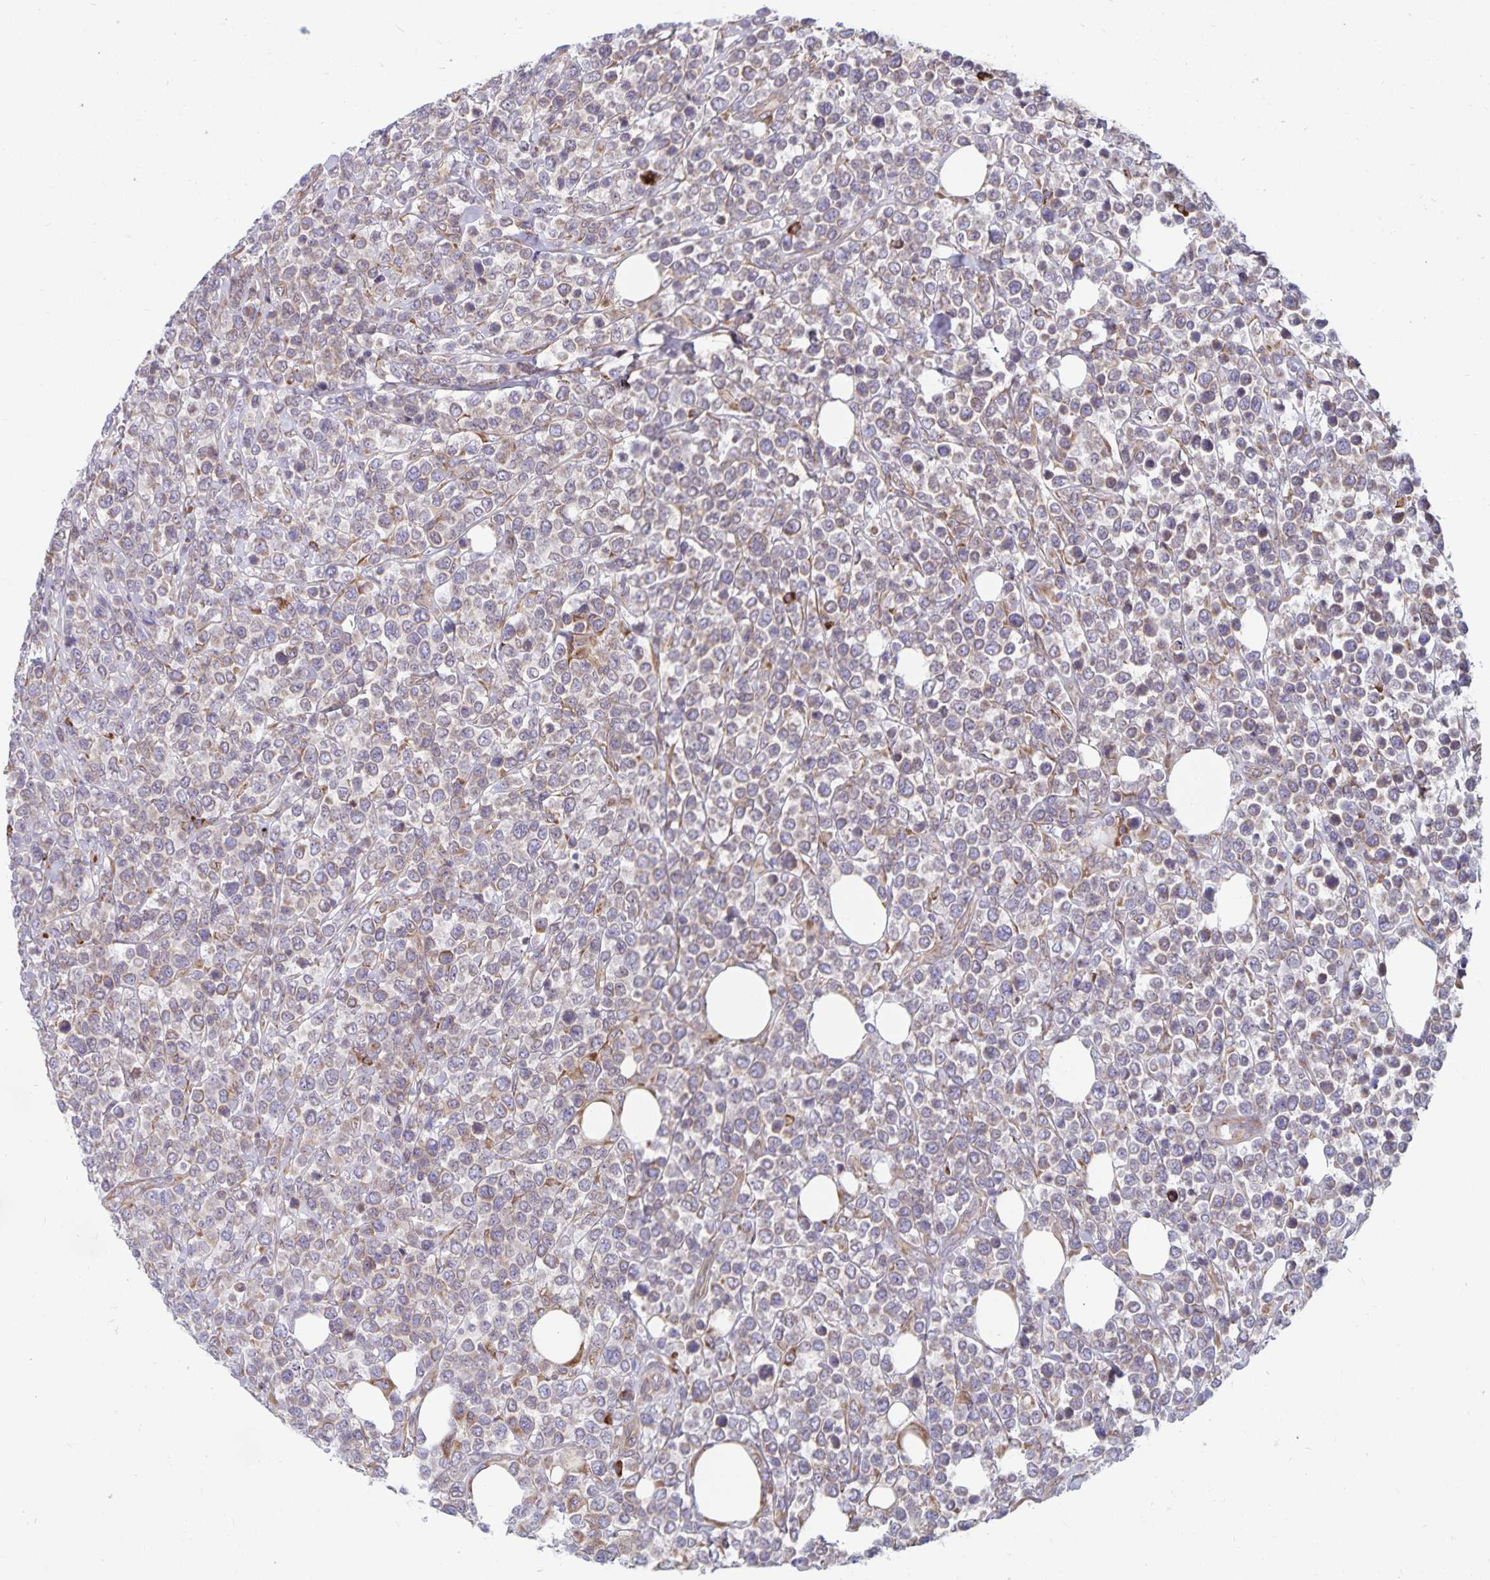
{"staining": {"intensity": "weak", "quantity": "25%-75%", "location": "cytoplasmic/membranous"}, "tissue": "lymphoma", "cell_type": "Tumor cells", "image_type": "cancer", "snomed": [{"axis": "morphology", "description": "Malignant lymphoma, non-Hodgkin's type, High grade"}, {"axis": "topography", "description": "Soft tissue"}], "caption": "A brown stain highlights weak cytoplasmic/membranous staining of a protein in human lymphoma tumor cells.", "gene": "SEC62", "patient": {"sex": "female", "age": 56}}